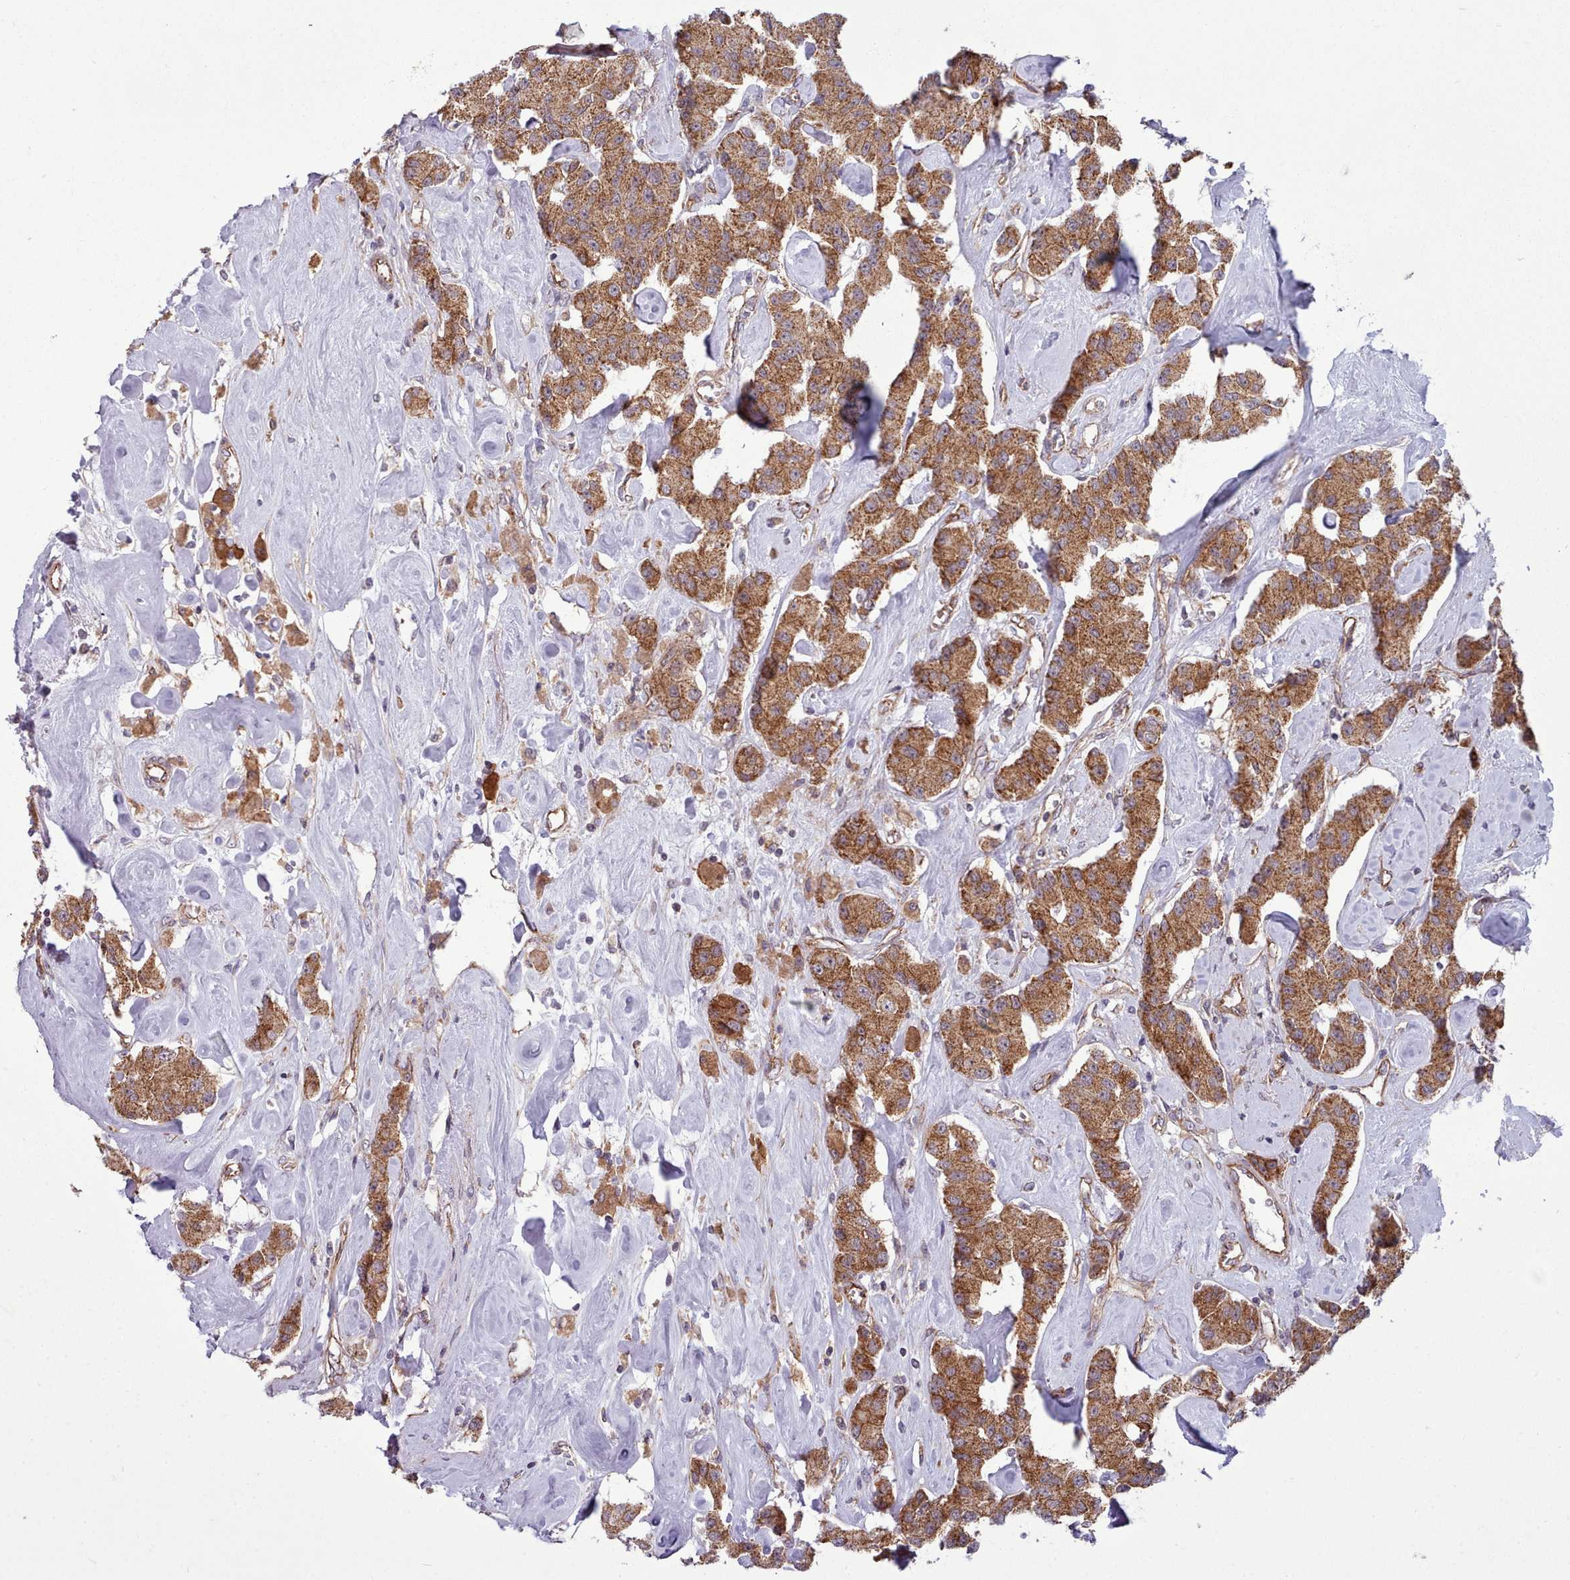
{"staining": {"intensity": "moderate", "quantity": ">75%", "location": "cytoplasmic/membranous"}, "tissue": "carcinoid", "cell_type": "Tumor cells", "image_type": "cancer", "snomed": [{"axis": "morphology", "description": "Carcinoid, malignant, NOS"}, {"axis": "topography", "description": "Pancreas"}], "caption": "Tumor cells show medium levels of moderate cytoplasmic/membranous expression in about >75% of cells in carcinoid. (DAB (3,3'-diaminobenzidine) IHC, brown staining for protein, blue staining for nuclei).", "gene": "MRPL46", "patient": {"sex": "male", "age": 41}}